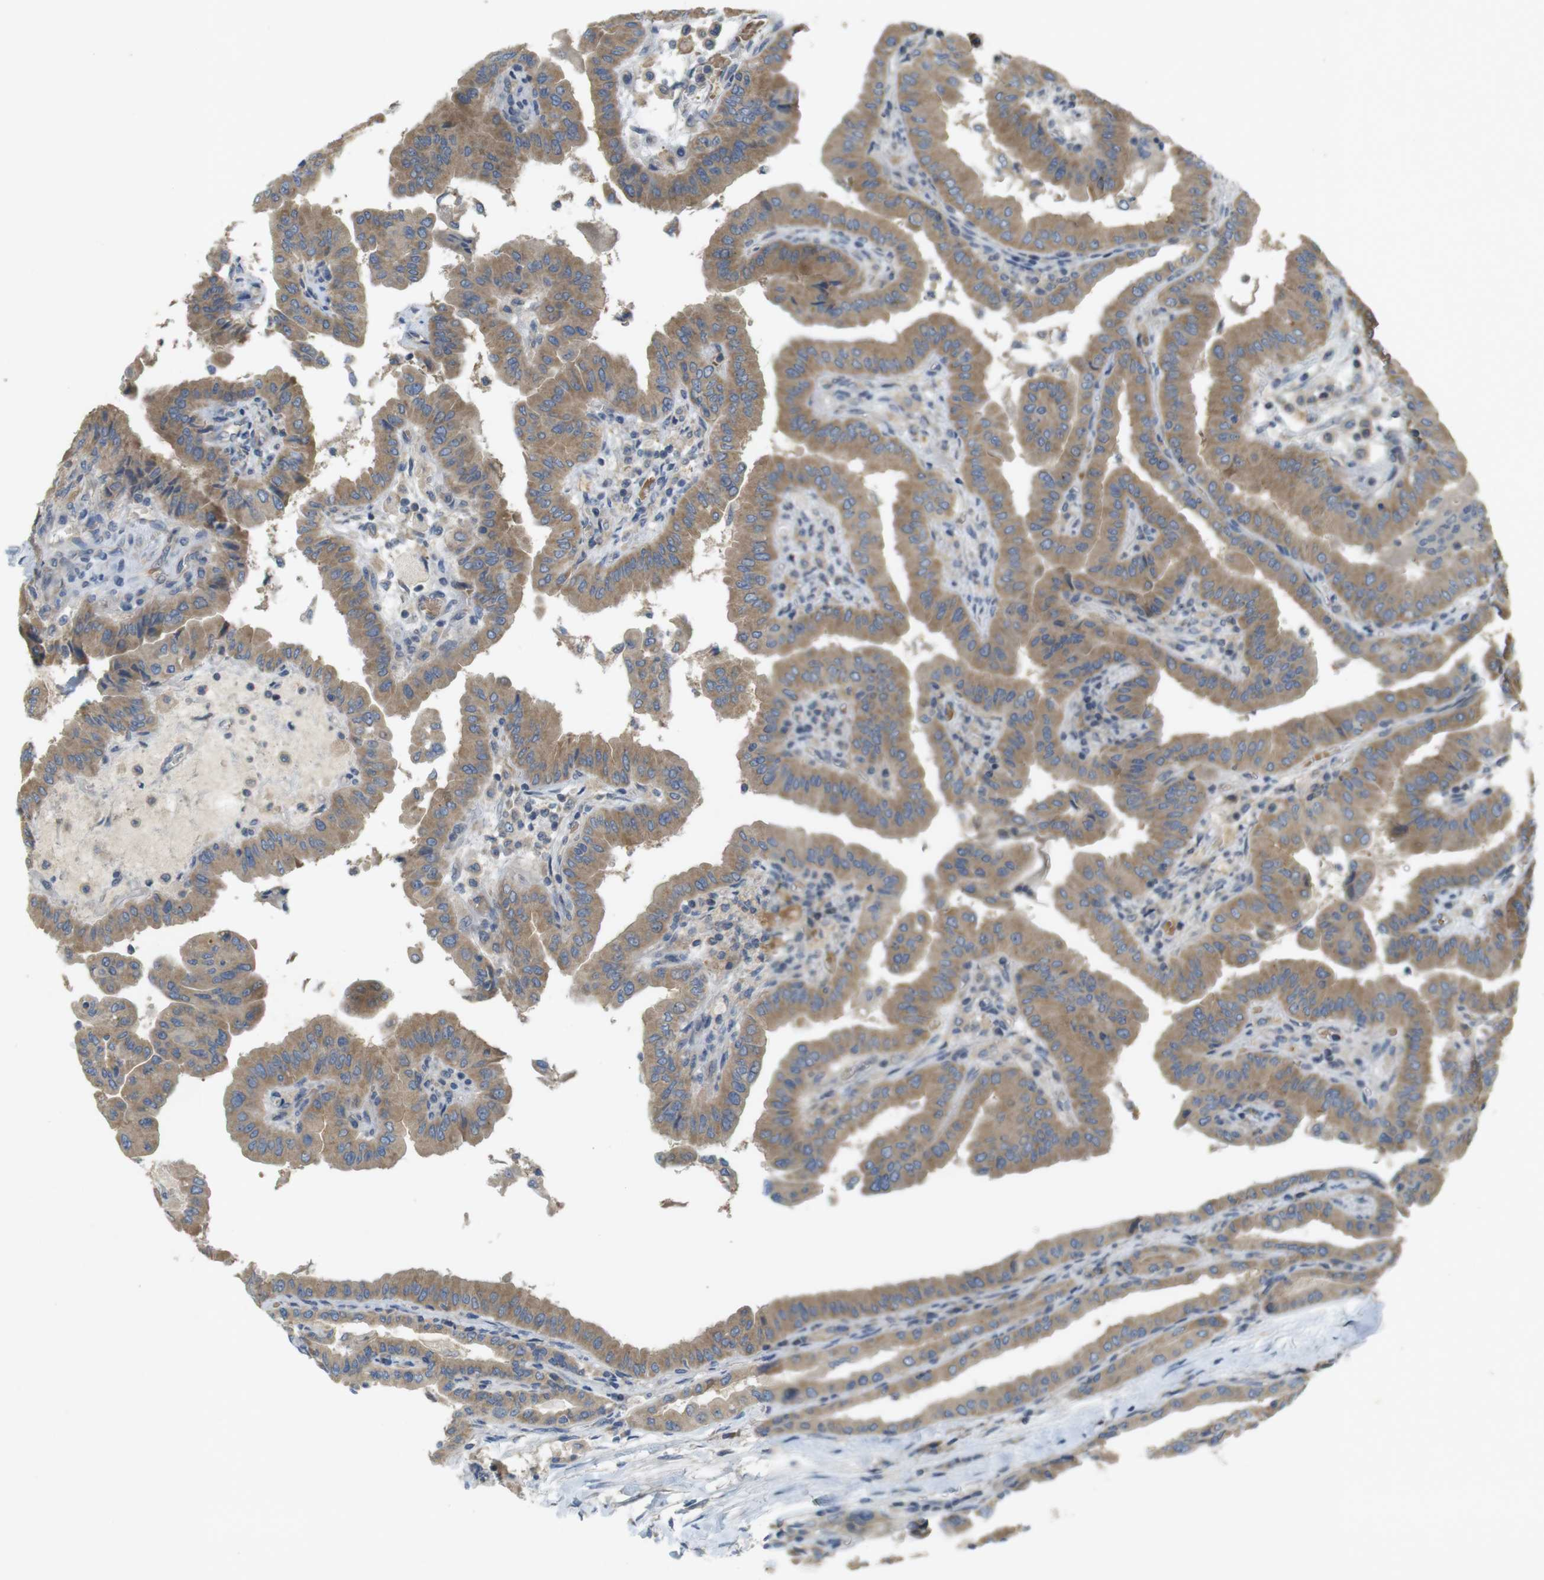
{"staining": {"intensity": "moderate", "quantity": ">75%", "location": "cytoplasmic/membranous"}, "tissue": "thyroid cancer", "cell_type": "Tumor cells", "image_type": "cancer", "snomed": [{"axis": "morphology", "description": "Papillary adenocarcinoma, NOS"}, {"axis": "topography", "description": "Thyroid gland"}], "caption": "Tumor cells exhibit medium levels of moderate cytoplasmic/membranous positivity in about >75% of cells in papillary adenocarcinoma (thyroid). (Stains: DAB in brown, nuclei in blue, Microscopy: brightfield microscopy at high magnification).", "gene": "CLTC", "patient": {"sex": "male", "age": 33}}